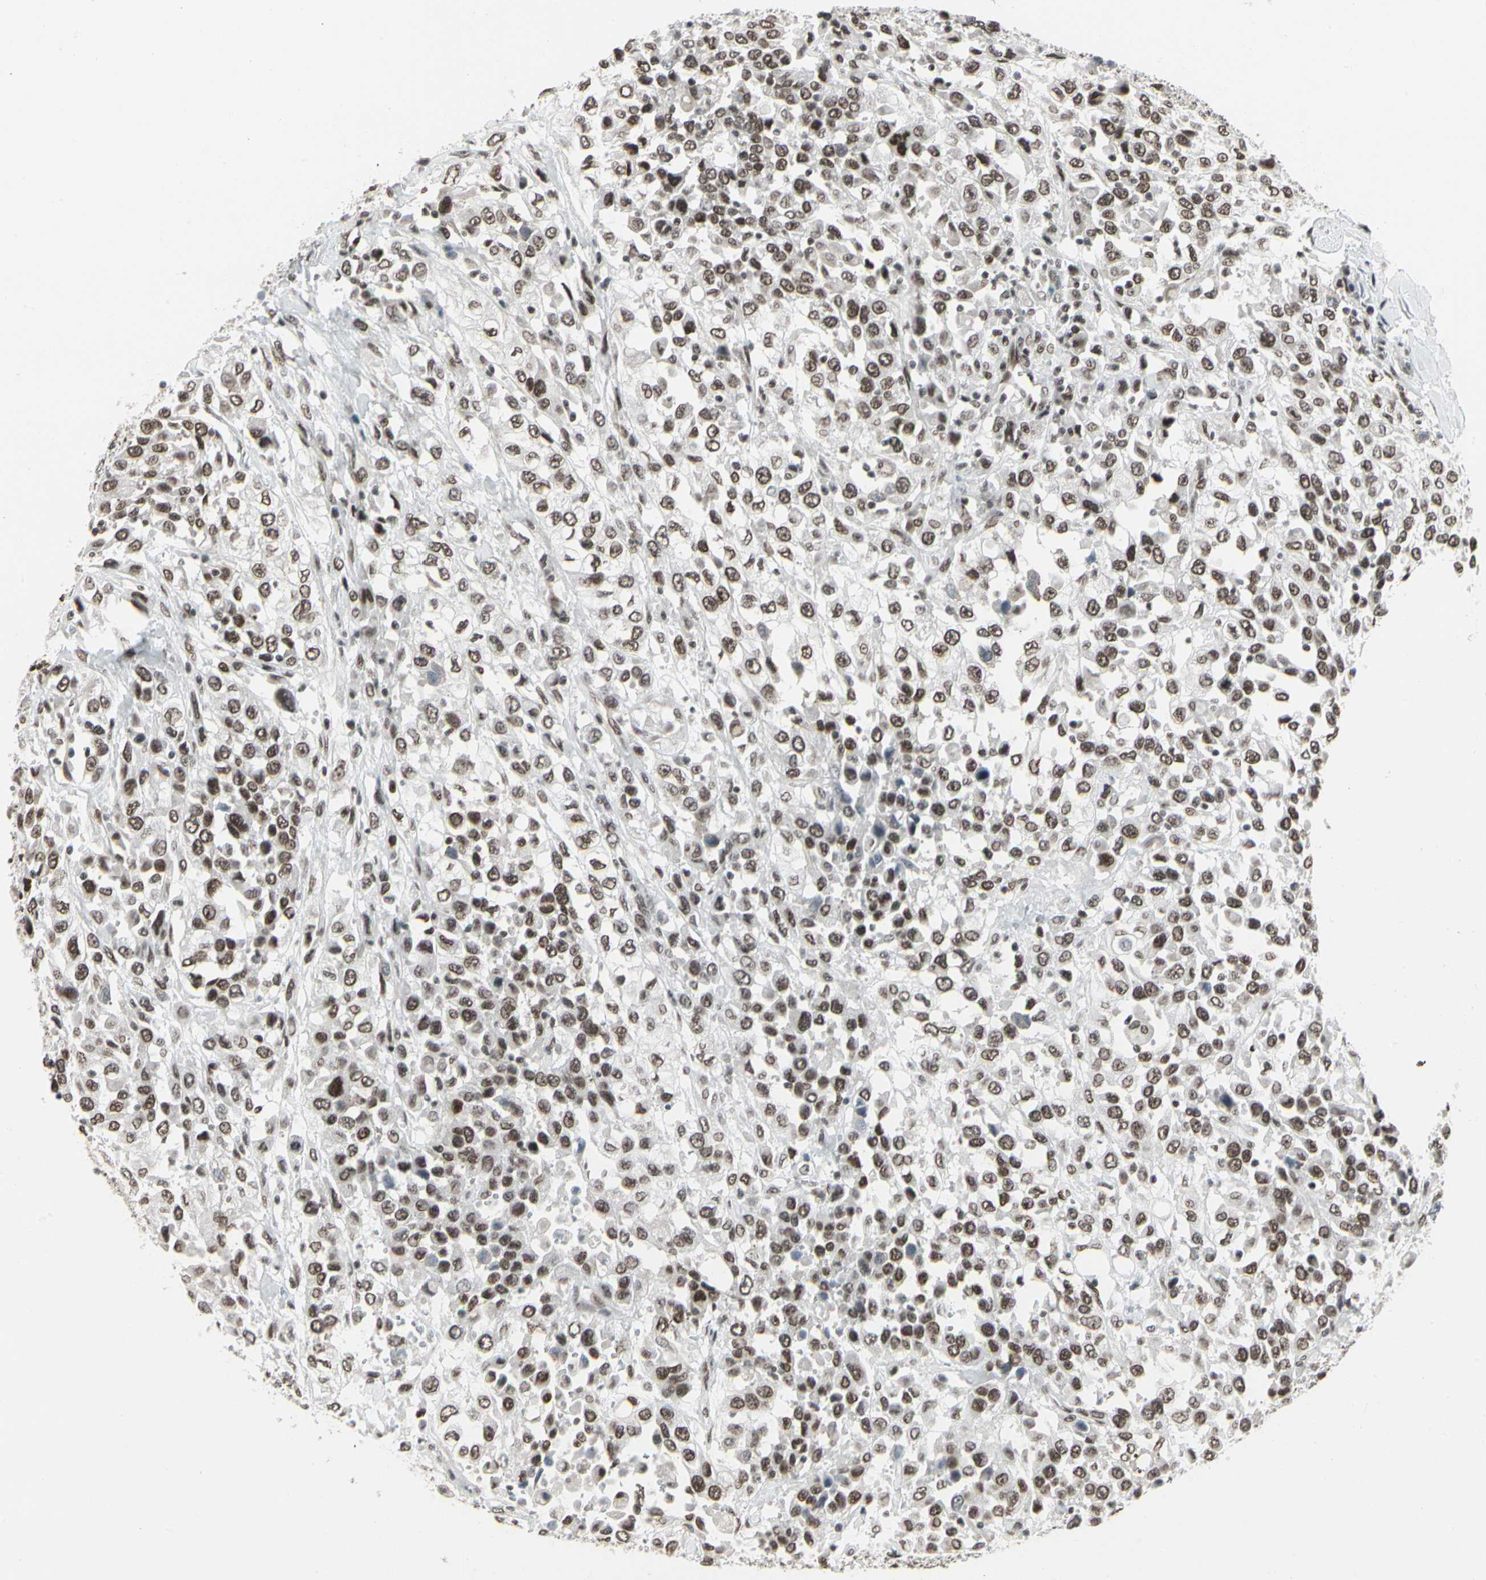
{"staining": {"intensity": "moderate", "quantity": ">75%", "location": "nuclear"}, "tissue": "urothelial cancer", "cell_type": "Tumor cells", "image_type": "cancer", "snomed": [{"axis": "morphology", "description": "Urothelial carcinoma, High grade"}, {"axis": "topography", "description": "Urinary bladder"}], "caption": "An immunohistochemistry (IHC) histopathology image of neoplastic tissue is shown. Protein staining in brown highlights moderate nuclear positivity in urothelial cancer within tumor cells.", "gene": "HMG20A", "patient": {"sex": "female", "age": 80}}